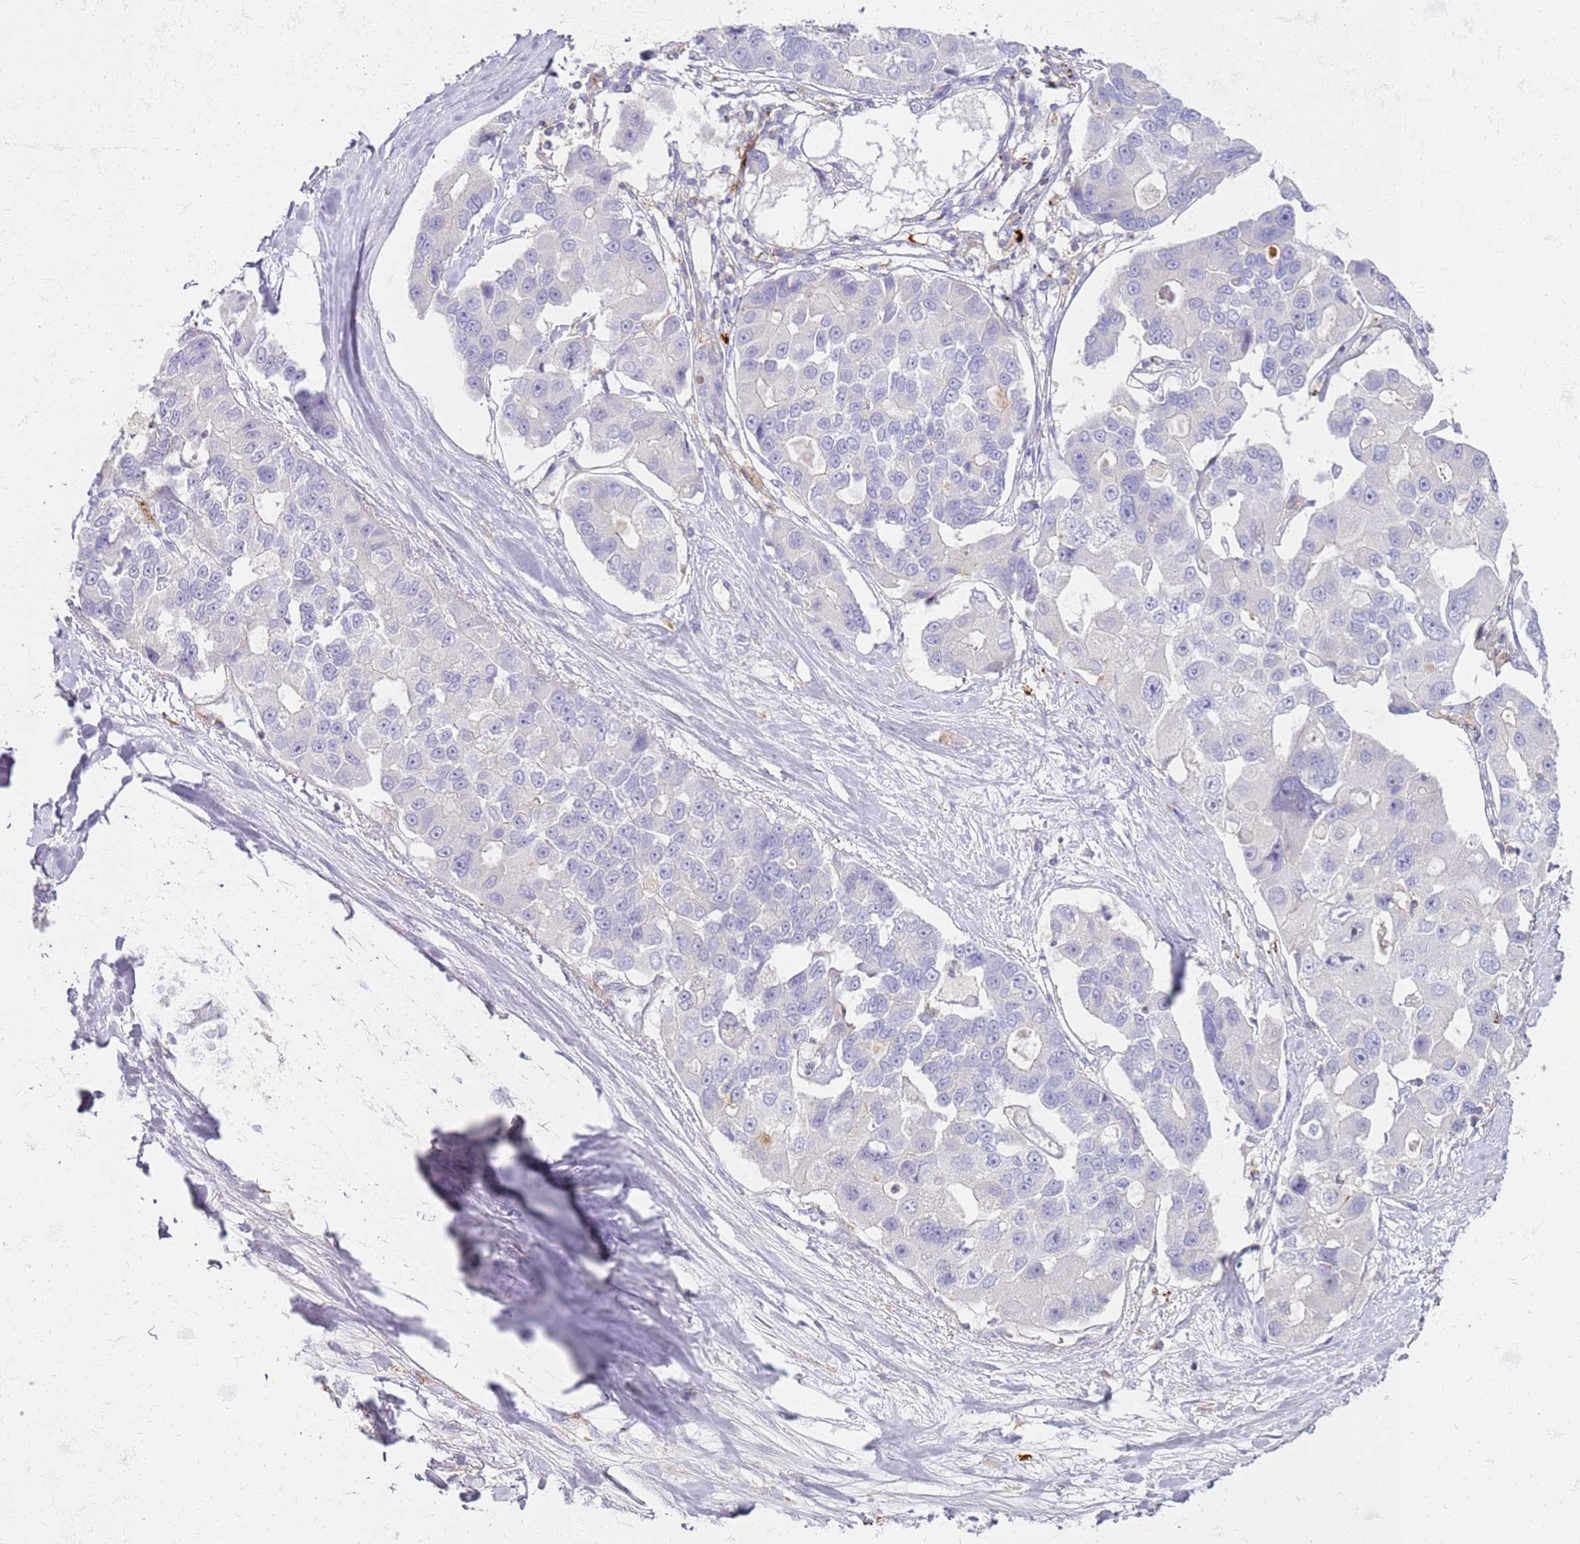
{"staining": {"intensity": "negative", "quantity": "none", "location": "none"}, "tissue": "lung cancer", "cell_type": "Tumor cells", "image_type": "cancer", "snomed": [{"axis": "morphology", "description": "Adenocarcinoma, NOS"}, {"axis": "topography", "description": "Lung"}], "caption": "IHC of lung cancer (adenocarcinoma) displays no positivity in tumor cells. (DAB (3,3'-diaminobenzidine) immunohistochemistry (IHC) with hematoxylin counter stain).", "gene": "FPR1", "patient": {"sex": "female", "age": 54}}